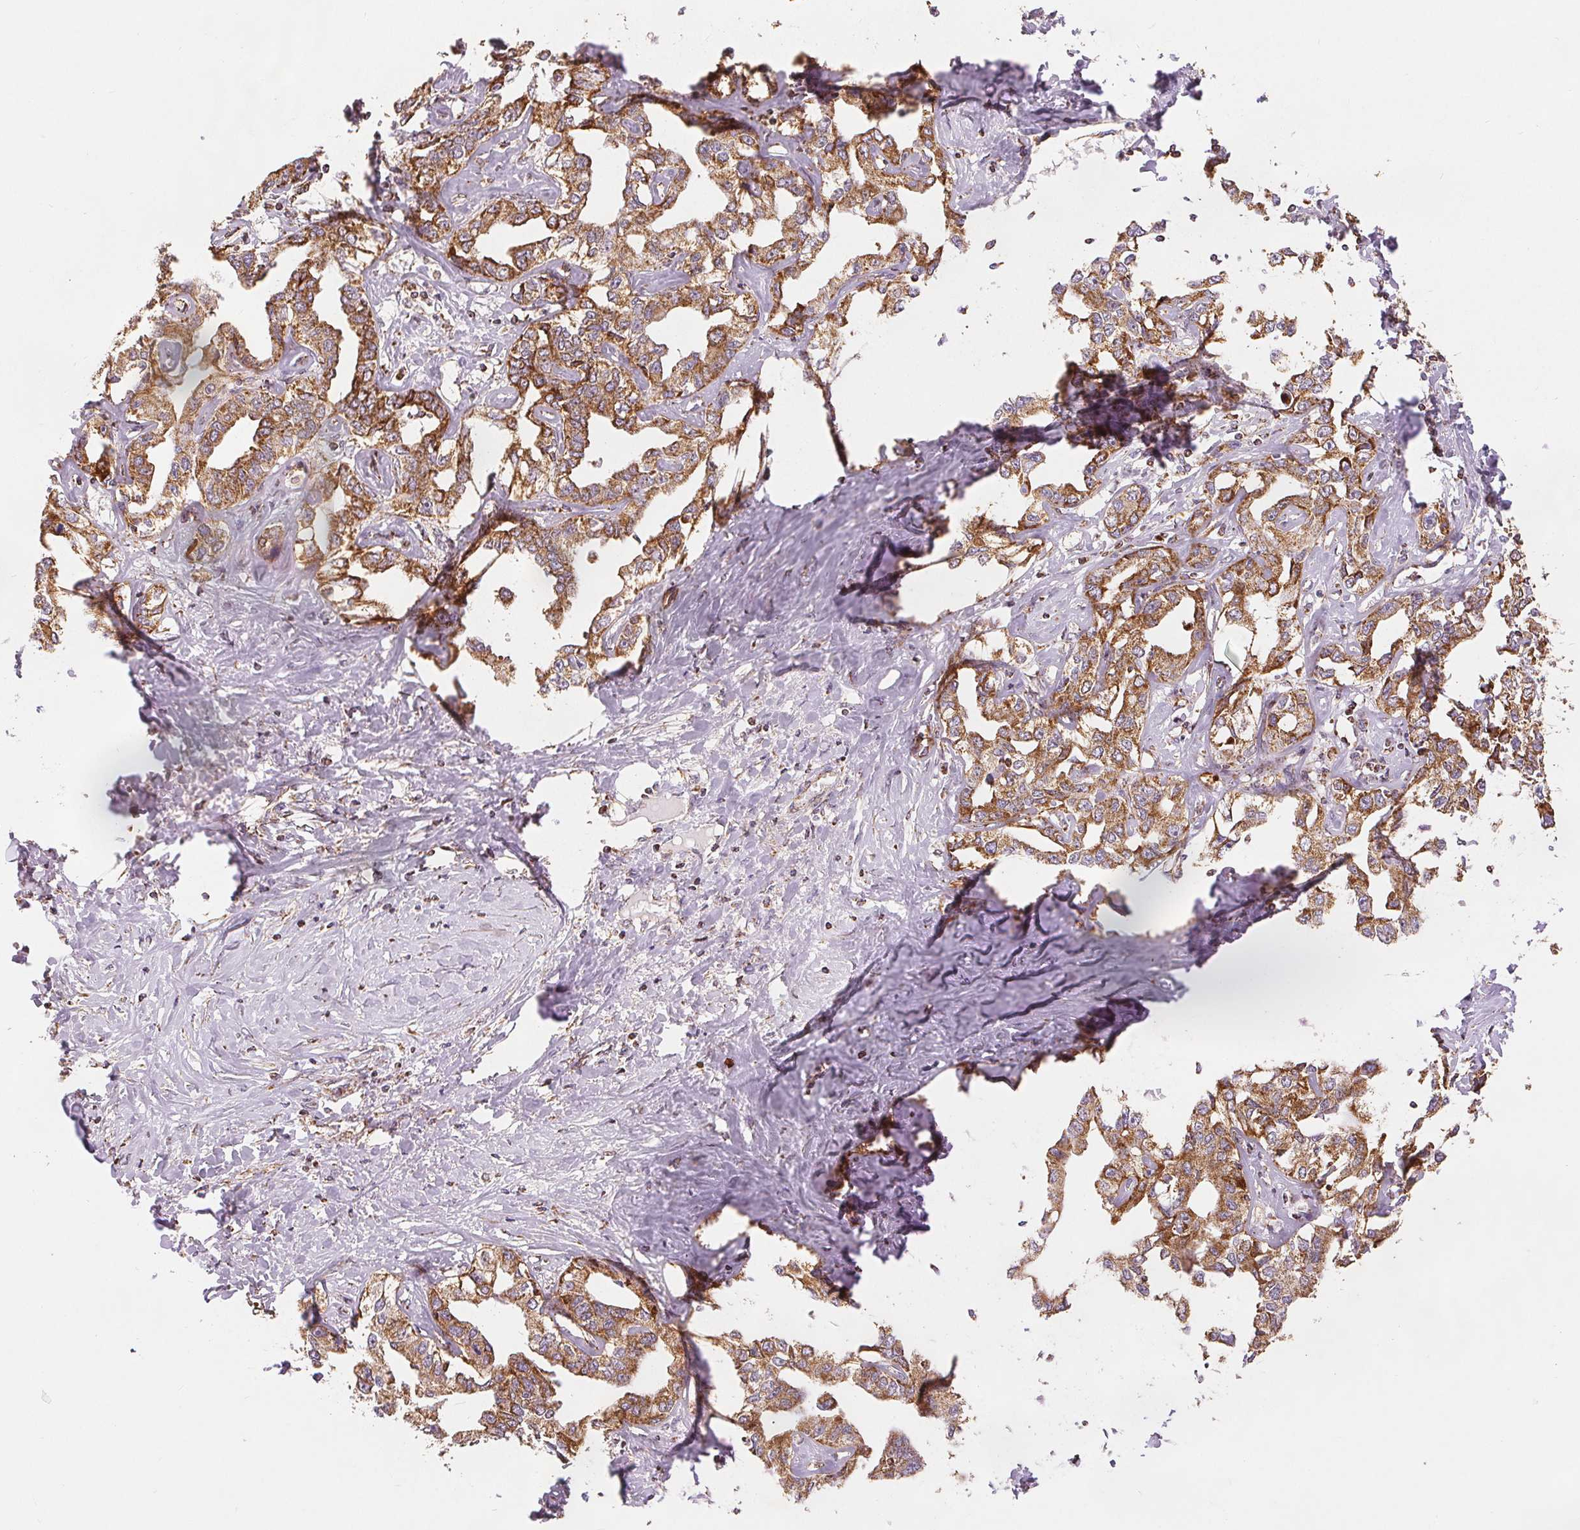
{"staining": {"intensity": "strong", "quantity": ">75%", "location": "cytoplasmic/membranous"}, "tissue": "liver cancer", "cell_type": "Tumor cells", "image_type": "cancer", "snomed": [{"axis": "morphology", "description": "Cholangiocarcinoma"}, {"axis": "topography", "description": "Liver"}], "caption": "Liver cancer tissue displays strong cytoplasmic/membranous staining in approximately >75% of tumor cells", "gene": "SDHB", "patient": {"sex": "male", "age": 59}}